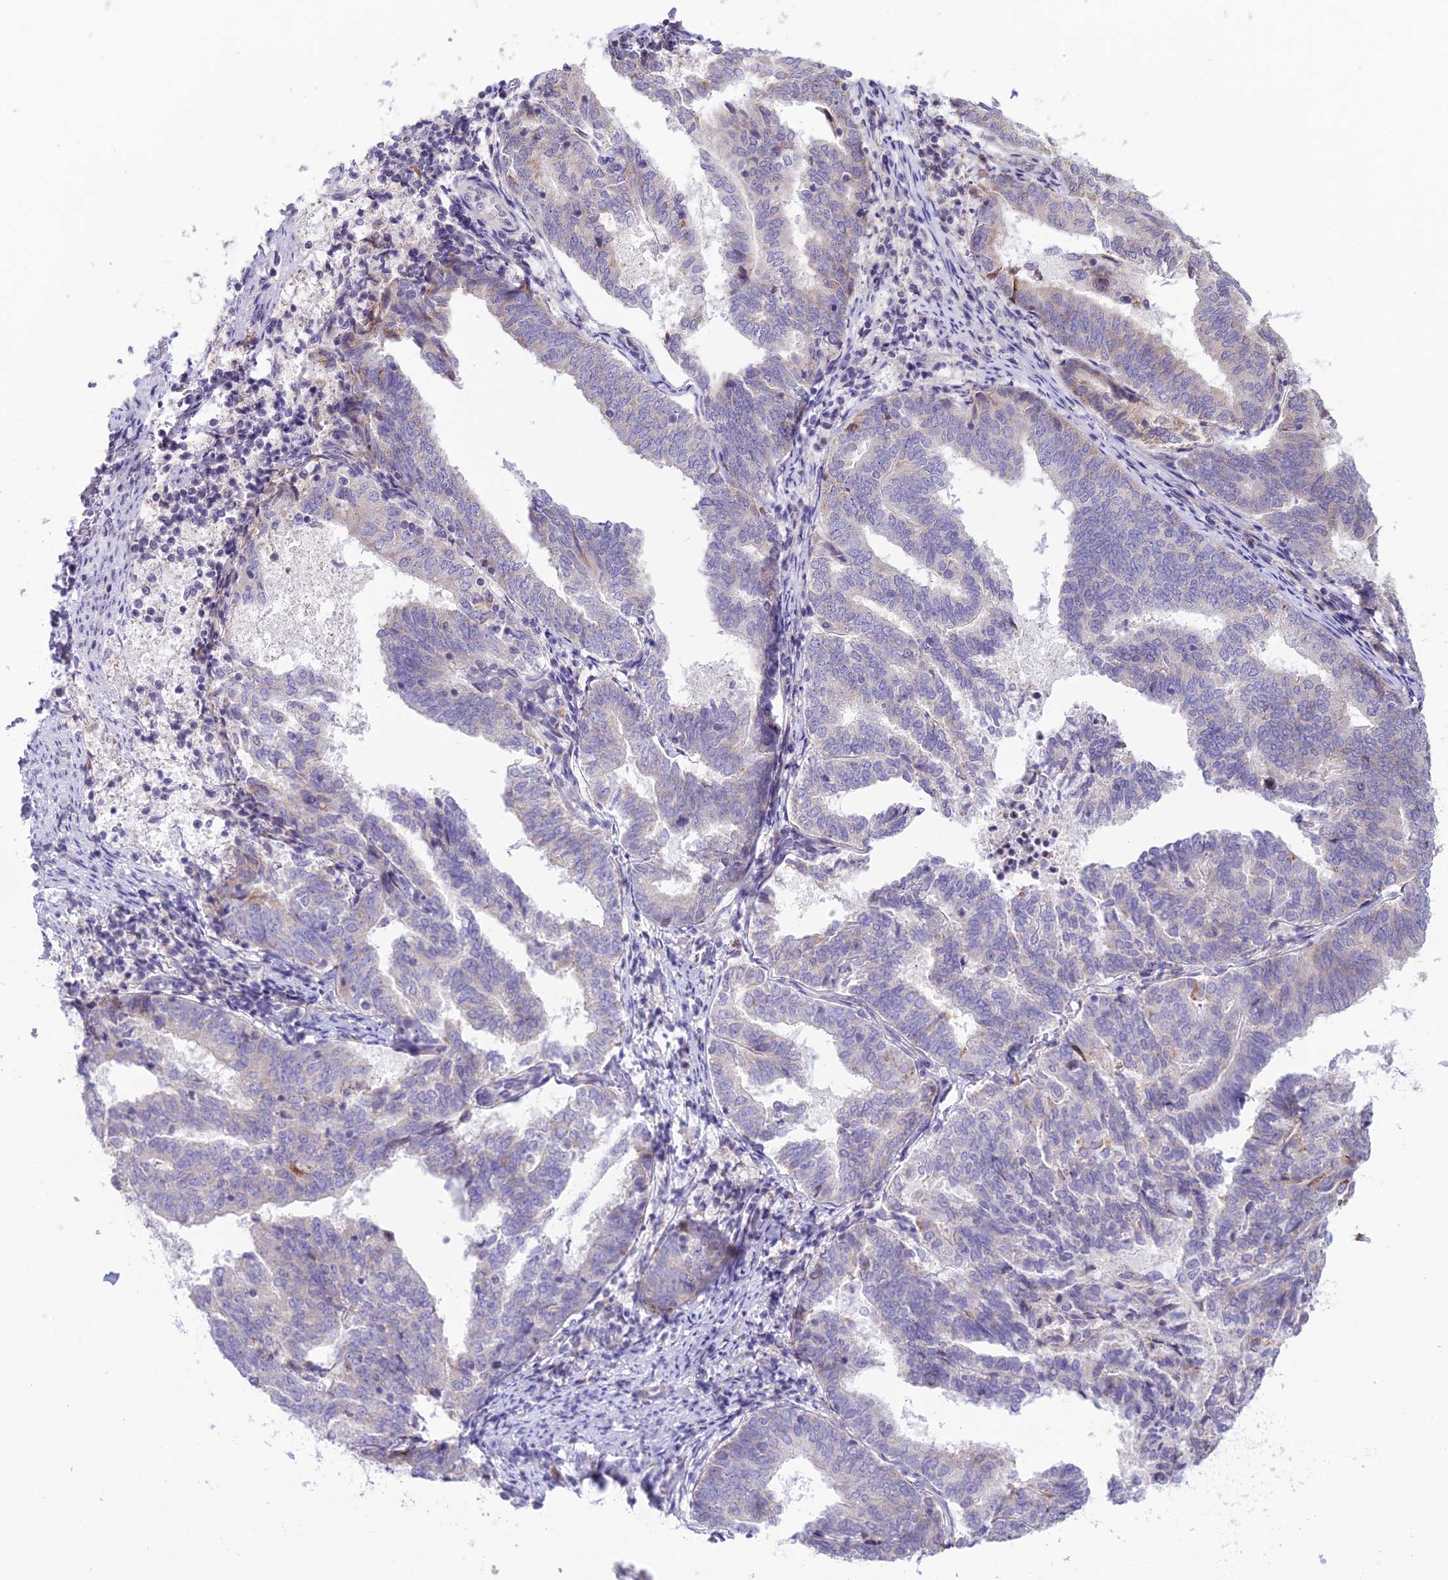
{"staining": {"intensity": "weak", "quantity": "<25%", "location": "cytoplasmic/membranous"}, "tissue": "endometrial cancer", "cell_type": "Tumor cells", "image_type": "cancer", "snomed": [{"axis": "morphology", "description": "Adenocarcinoma, NOS"}, {"axis": "topography", "description": "Endometrium"}], "caption": "Tumor cells show no significant protein expression in endometrial adenocarcinoma.", "gene": "RPS26", "patient": {"sex": "female", "age": 80}}